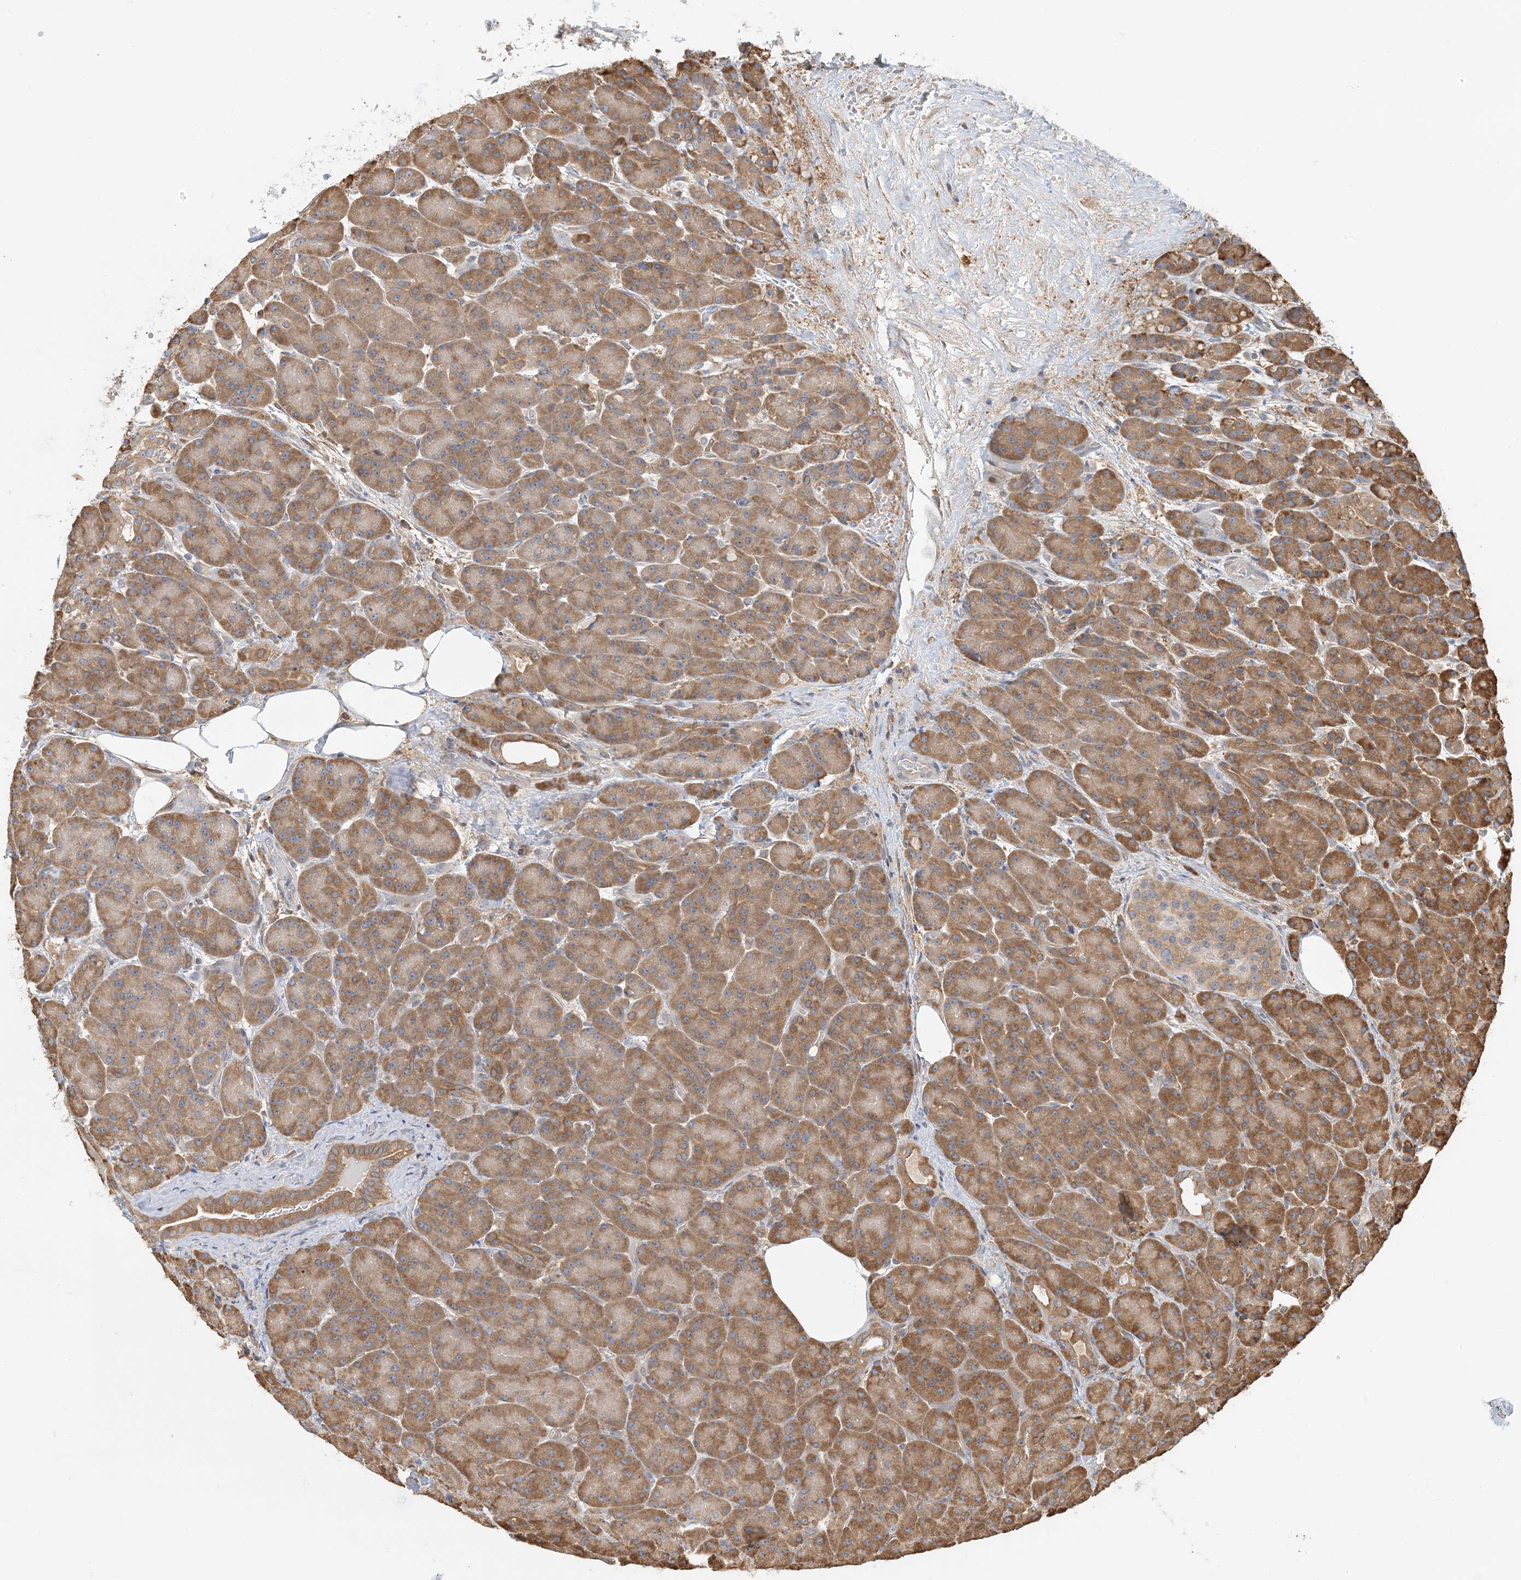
{"staining": {"intensity": "moderate", "quantity": ">75%", "location": "cytoplasmic/membranous"}, "tissue": "pancreas", "cell_type": "Exocrine glandular cells", "image_type": "normal", "snomed": [{"axis": "morphology", "description": "Normal tissue, NOS"}, {"axis": "topography", "description": "Pancreas"}], "caption": "The histopathology image shows immunohistochemical staining of benign pancreas. There is moderate cytoplasmic/membranous staining is present in about >75% of exocrine glandular cells. The staining was performed using DAB (3,3'-diaminobenzidine), with brown indicating positive protein expression. Nuclei are stained blue with hematoxylin.", "gene": "HNMT", "patient": {"sex": "male", "age": 63}}